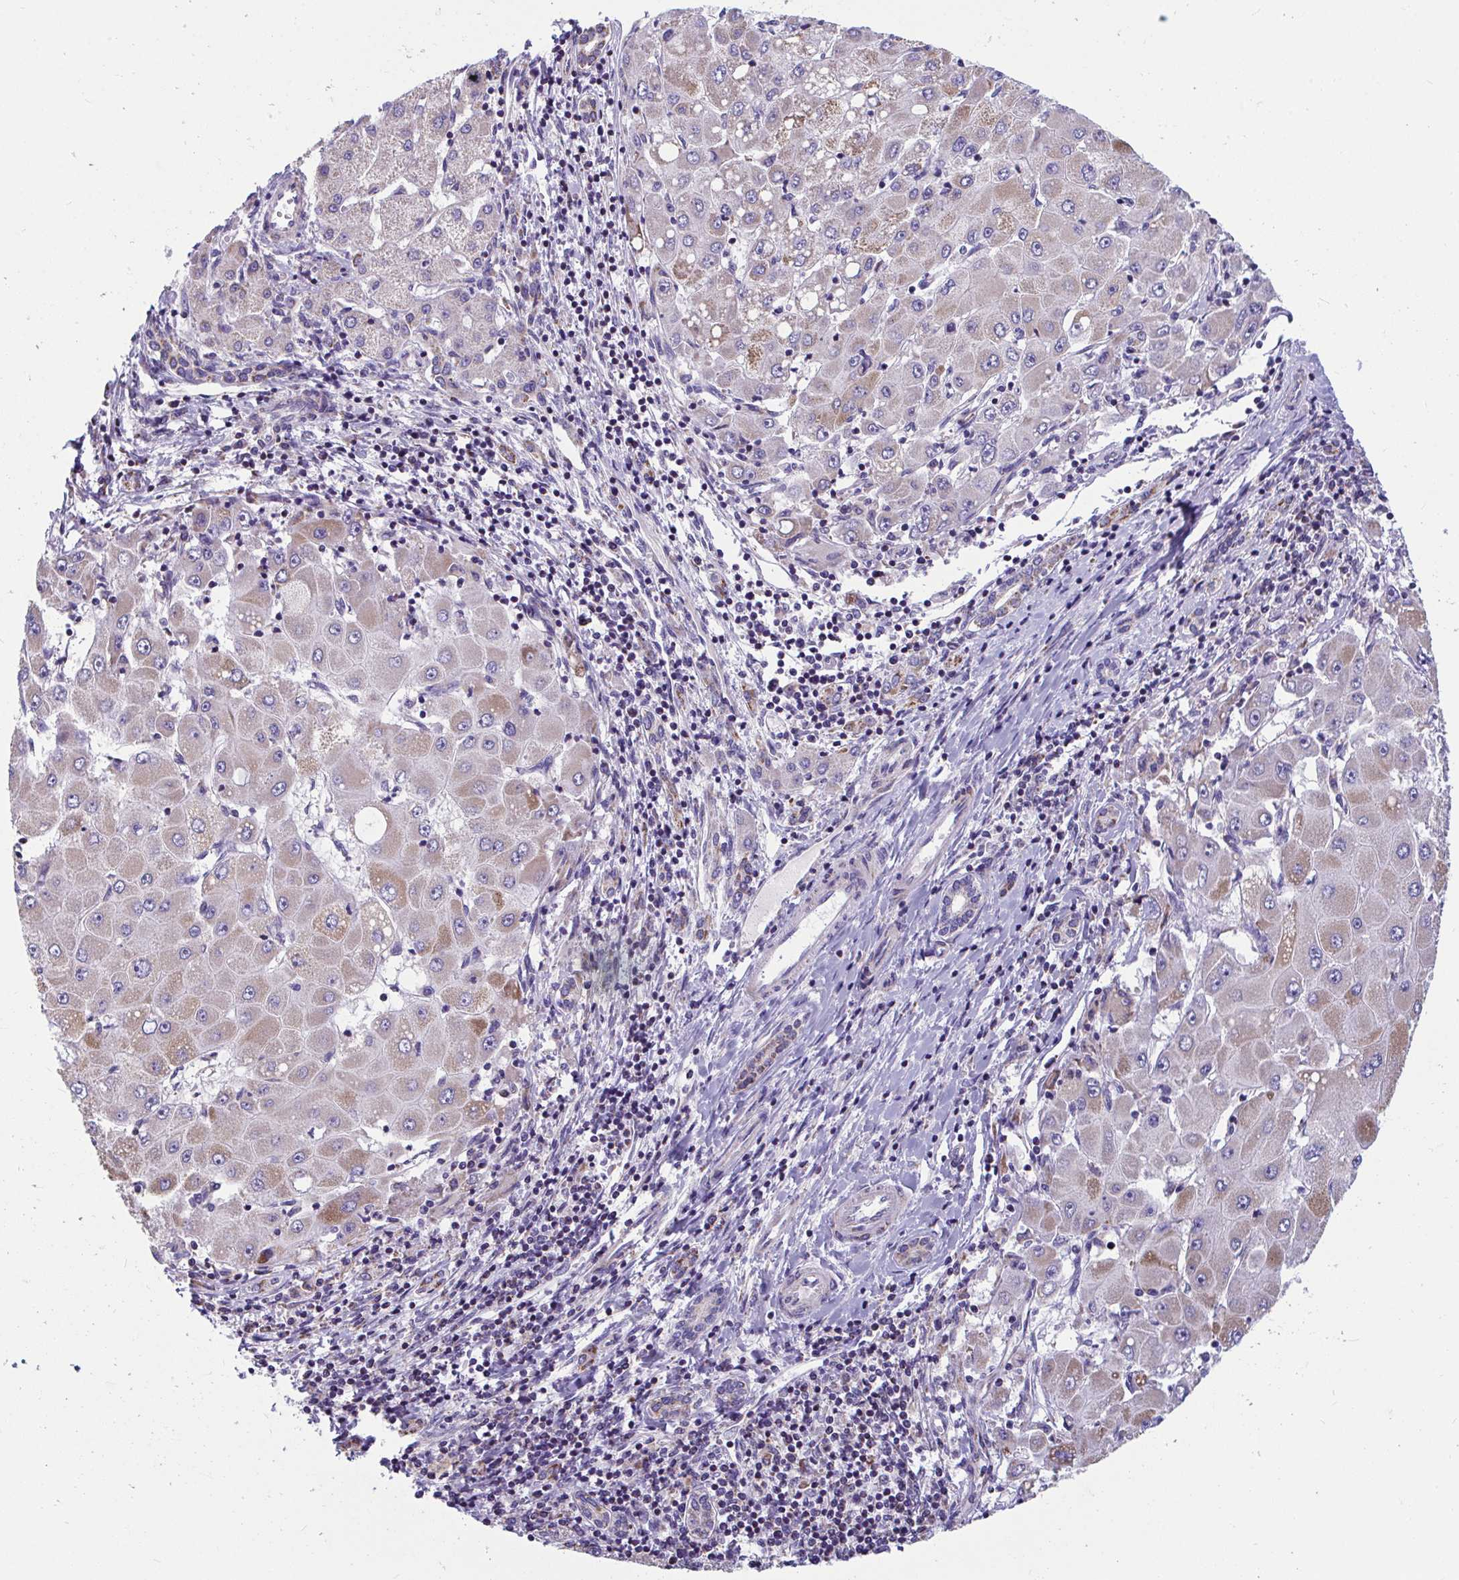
{"staining": {"intensity": "moderate", "quantity": "<25%", "location": "cytoplasmic/membranous"}, "tissue": "liver cancer", "cell_type": "Tumor cells", "image_type": "cancer", "snomed": [{"axis": "morphology", "description": "Carcinoma, Hepatocellular, NOS"}, {"axis": "topography", "description": "Liver"}], "caption": "Liver cancer (hepatocellular carcinoma) stained for a protein reveals moderate cytoplasmic/membranous positivity in tumor cells.", "gene": "OR13A1", "patient": {"sex": "male", "age": 40}}